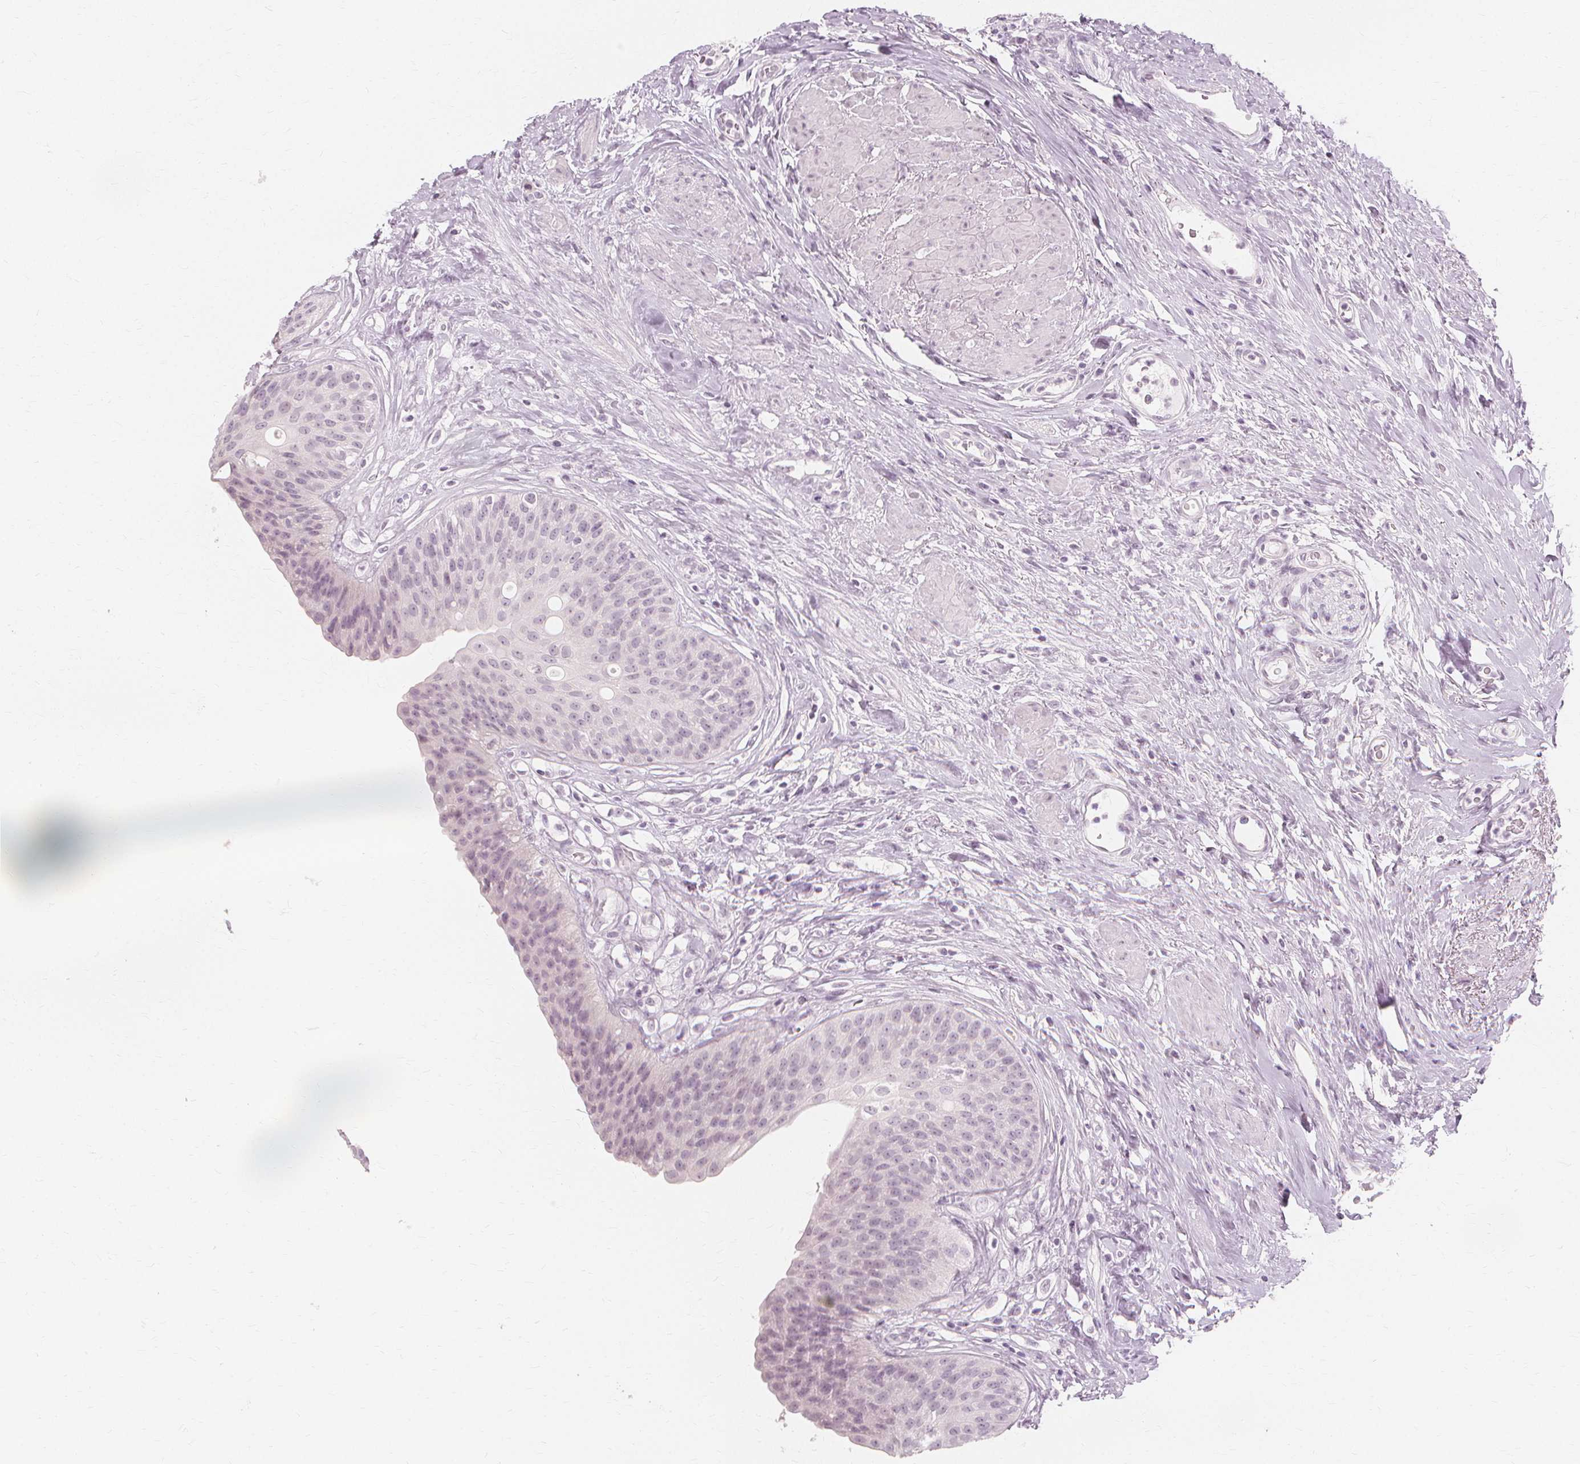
{"staining": {"intensity": "negative", "quantity": "none", "location": "none"}, "tissue": "urinary bladder", "cell_type": "Urothelial cells", "image_type": "normal", "snomed": [{"axis": "morphology", "description": "Normal tissue, NOS"}, {"axis": "topography", "description": "Urinary bladder"}], "caption": "Immunohistochemistry of unremarkable human urinary bladder reveals no expression in urothelial cells.", "gene": "NXPE1", "patient": {"sex": "female", "age": 56}}